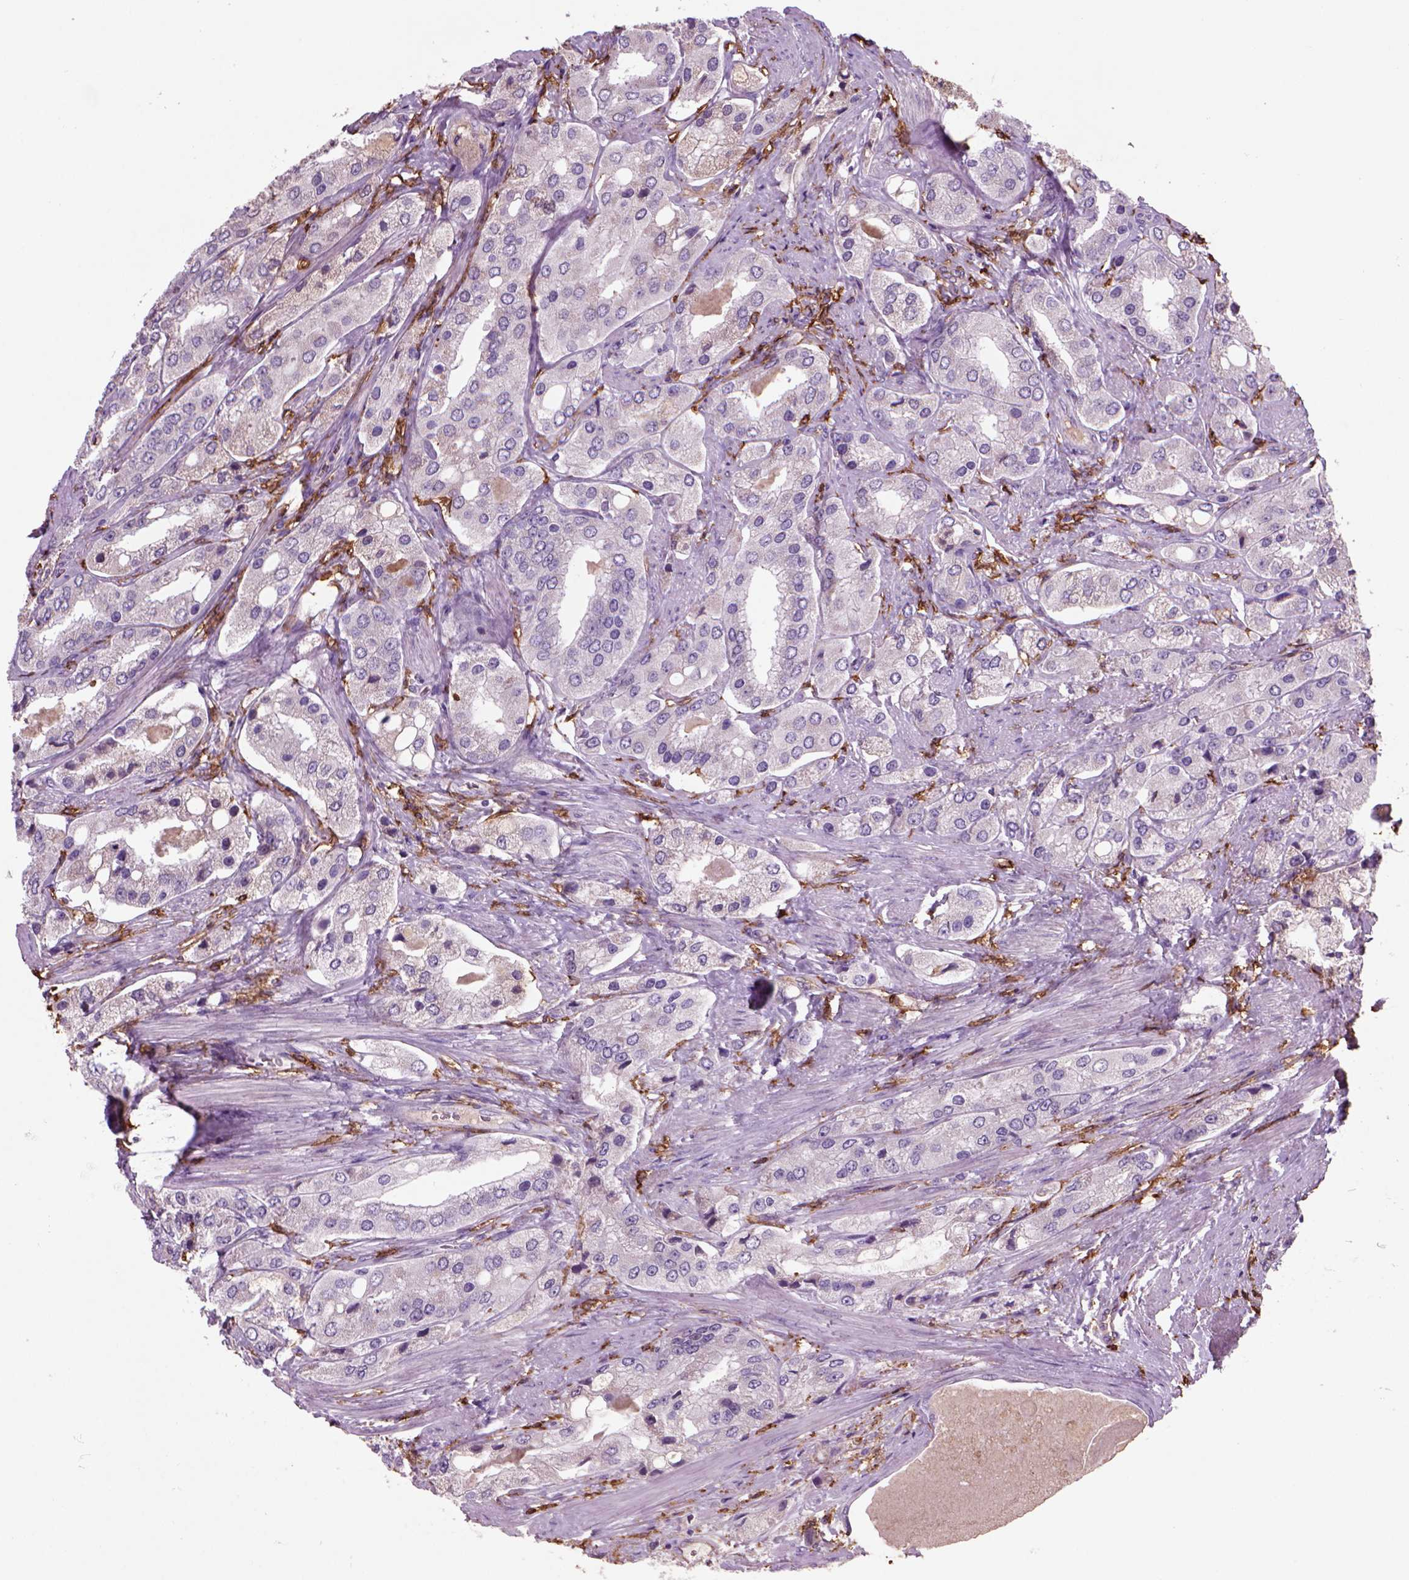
{"staining": {"intensity": "negative", "quantity": "none", "location": "none"}, "tissue": "prostate cancer", "cell_type": "Tumor cells", "image_type": "cancer", "snomed": [{"axis": "morphology", "description": "Adenocarcinoma, Low grade"}, {"axis": "topography", "description": "Prostate"}], "caption": "An IHC histopathology image of prostate low-grade adenocarcinoma is shown. There is no staining in tumor cells of prostate low-grade adenocarcinoma.", "gene": "CD14", "patient": {"sex": "male", "age": 69}}